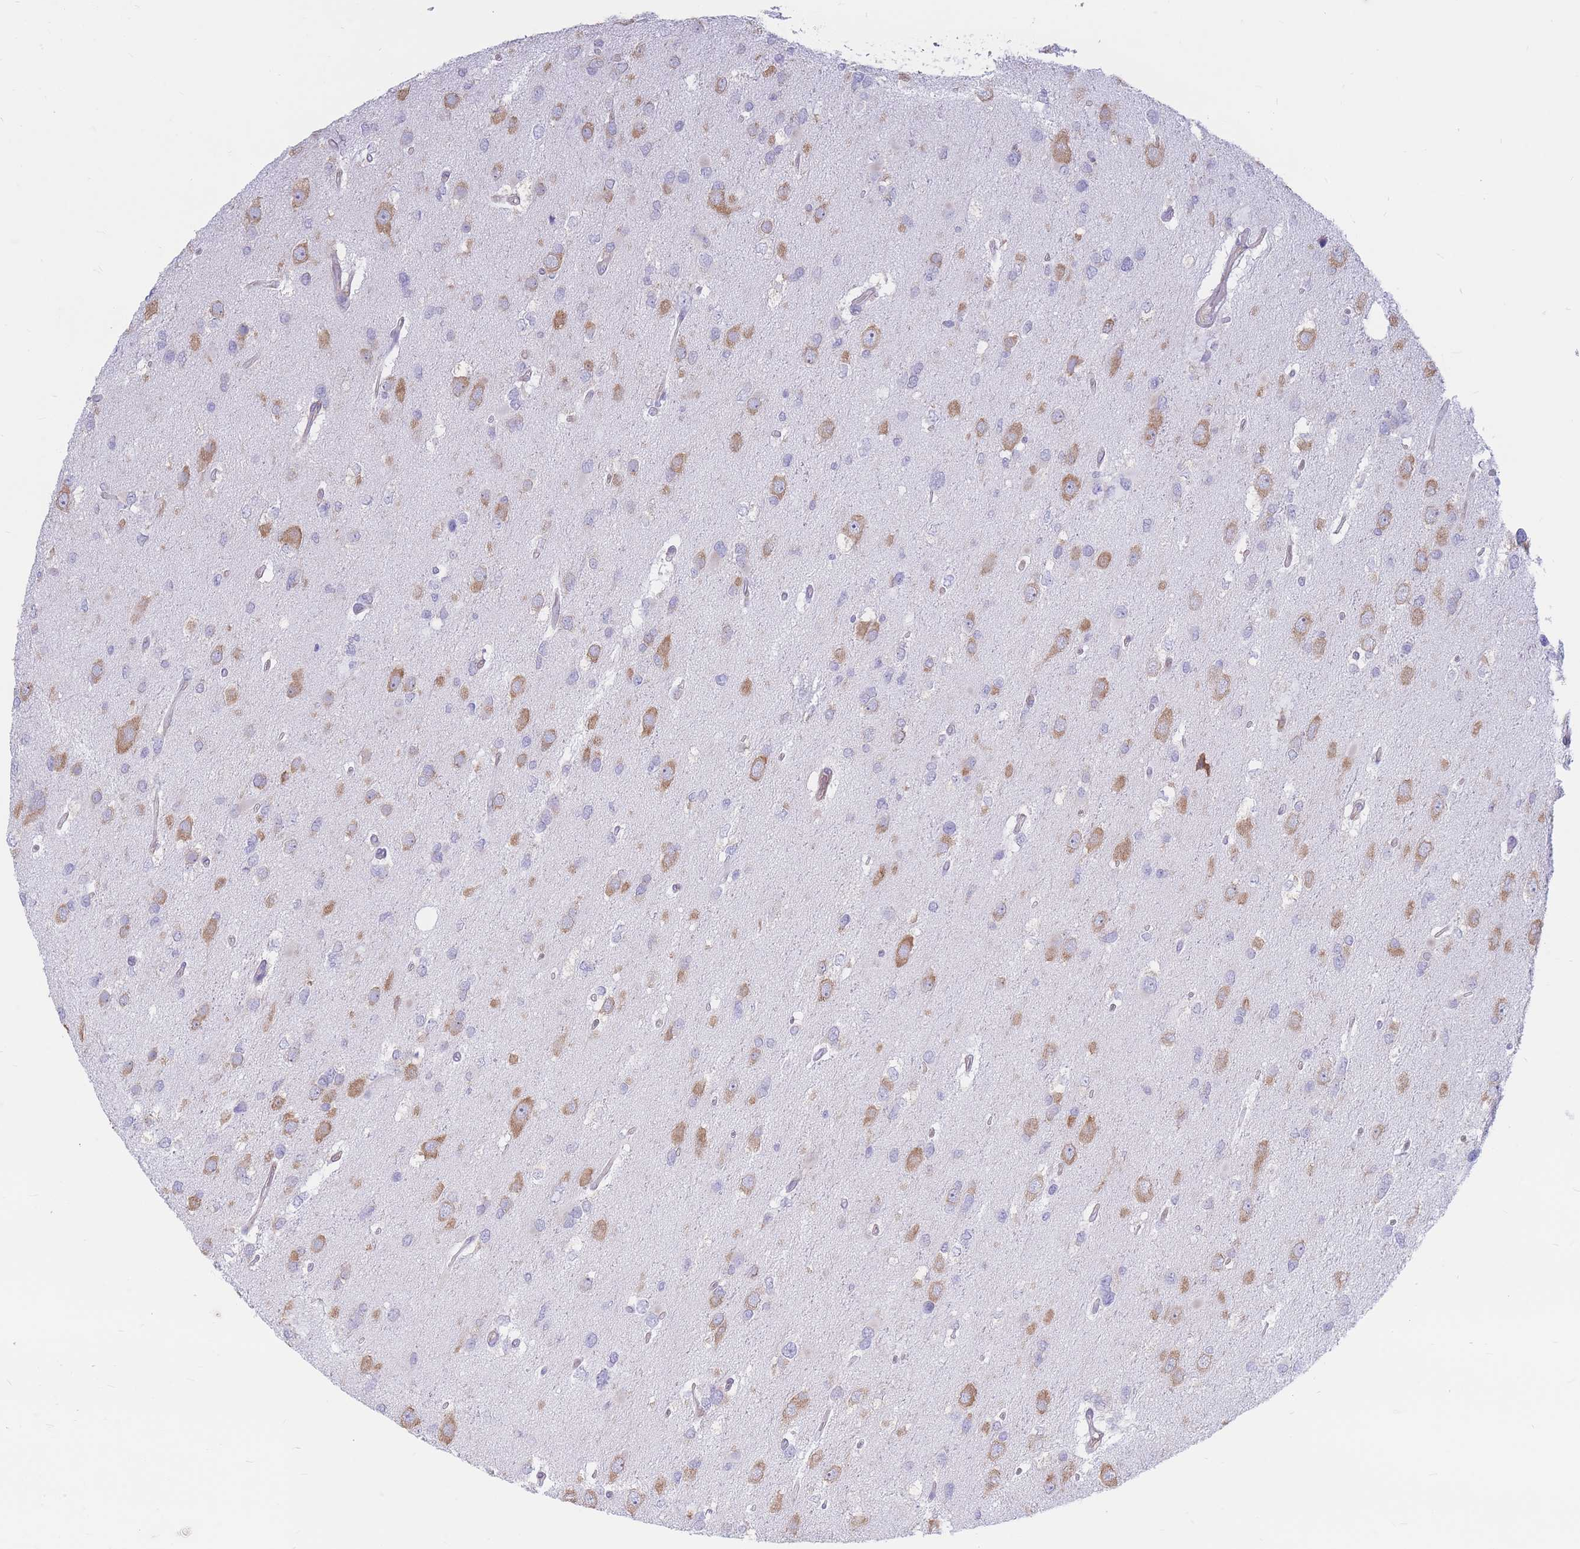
{"staining": {"intensity": "negative", "quantity": "none", "location": "none"}, "tissue": "glioma", "cell_type": "Tumor cells", "image_type": "cancer", "snomed": [{"axis": "morphology", "description": "Glioma, malignant, High grade"}, {"axis": "topography", "description": "Brain"}], "caption": "Image shows no protein expression in tumor cells of high-grade glioma (malignant) tissue.", "gene": "RPL8", "patient": {"sex": "male", "age": 53}}